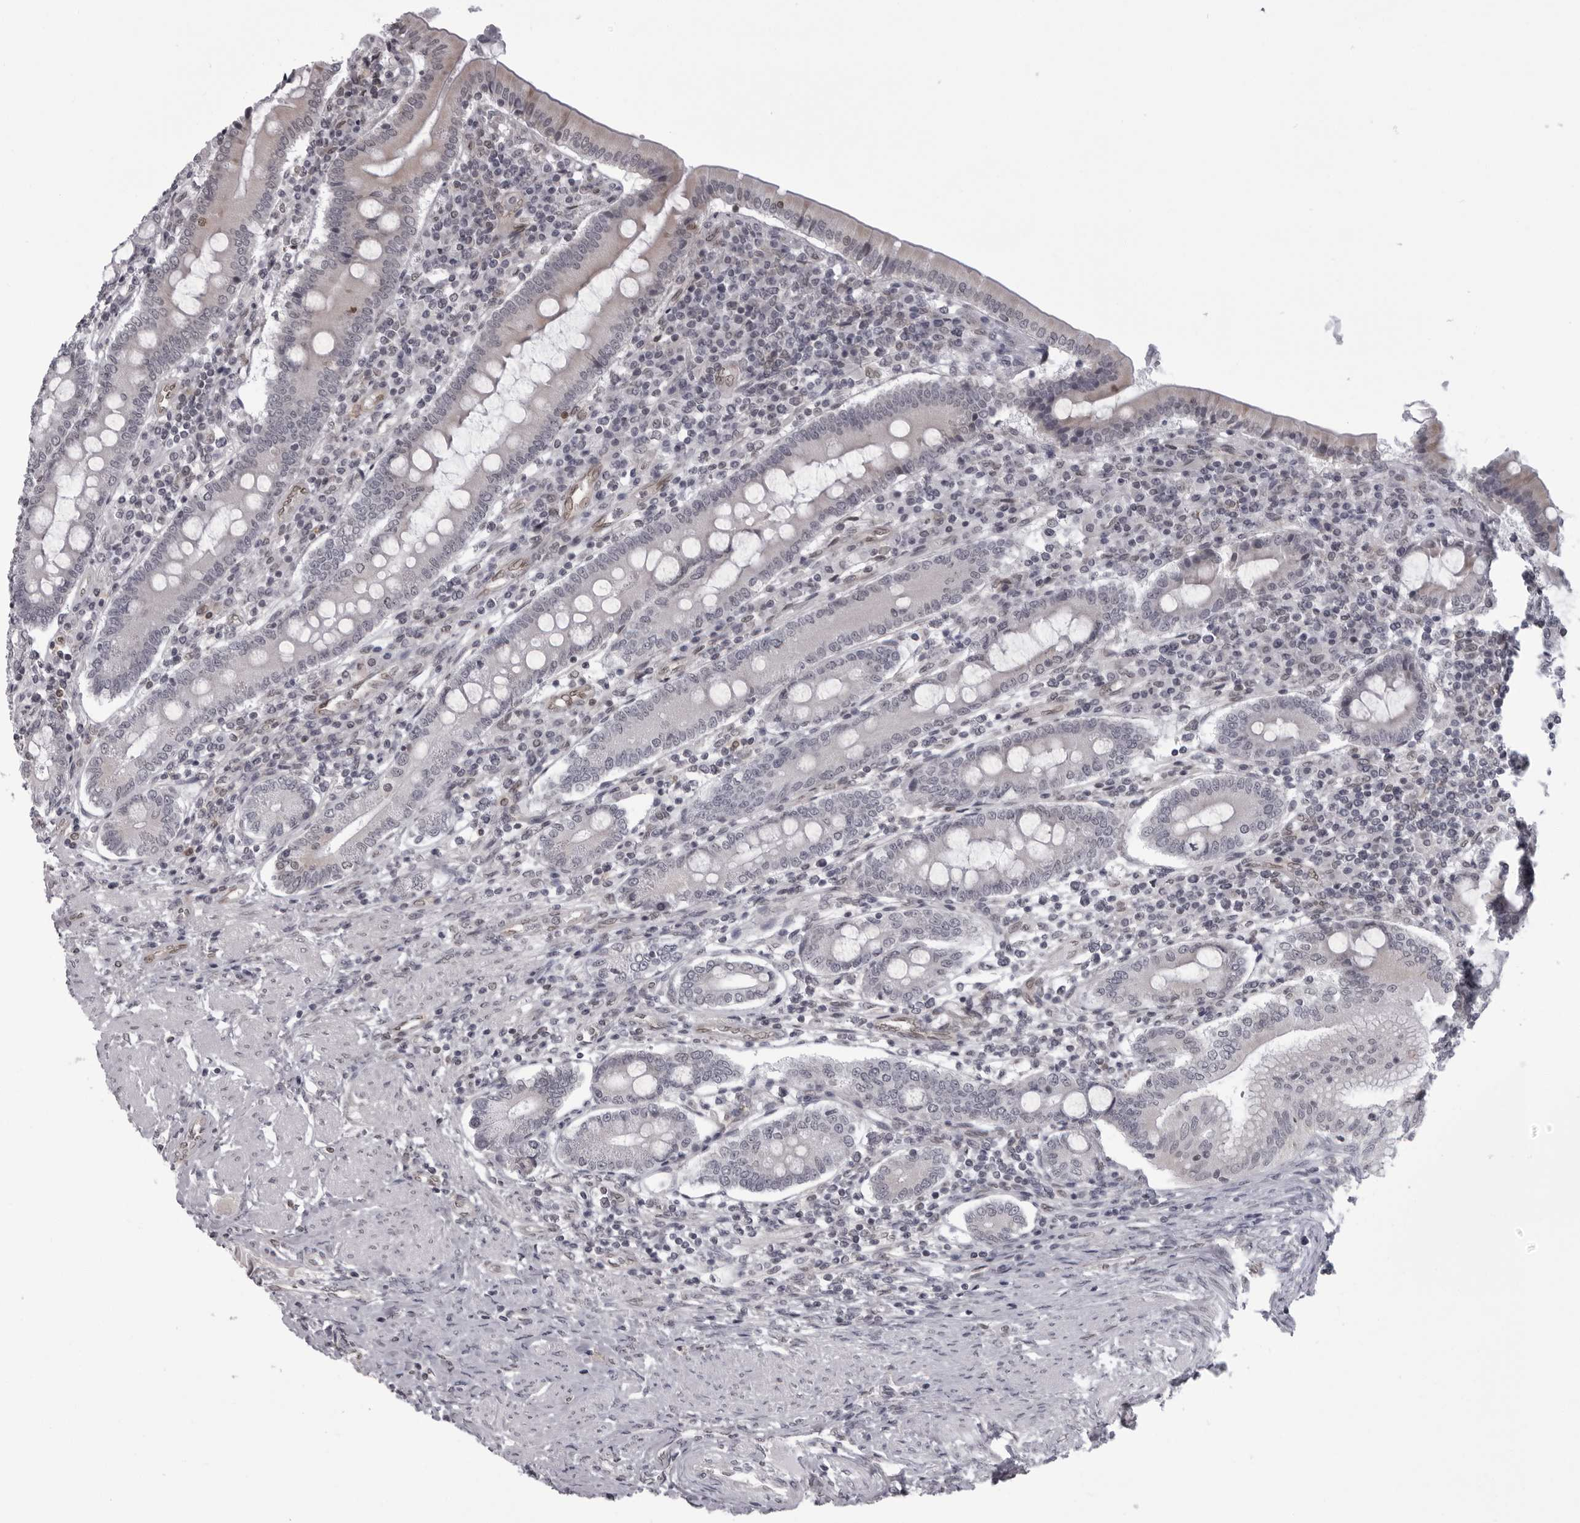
{"staining": {"intensity": "moderate", "quantity": "25%-75%", "location": "cytoplasmic/membranous"}, "tissue": "duodenum", "cell_type": "Glandular cells", "image_type": "normal", "snomed": [{"axis": "morphology", "description": "Normal tissue, NOS"}, {"axis": "morphology", "description": "Adenocarcinoma, NOS"}, {"axis": "topography", "description": "Pancreas"}, {"axis": "topography", "description": "Duodenum"}], "caption": "Protein staining shows moderate cytoplasmic/membranous staining in approximately 25%-75% of glandular cells in normal duodenum.", "gene": "MAPK12", "patient": {"sex": "male", "age": 50}}